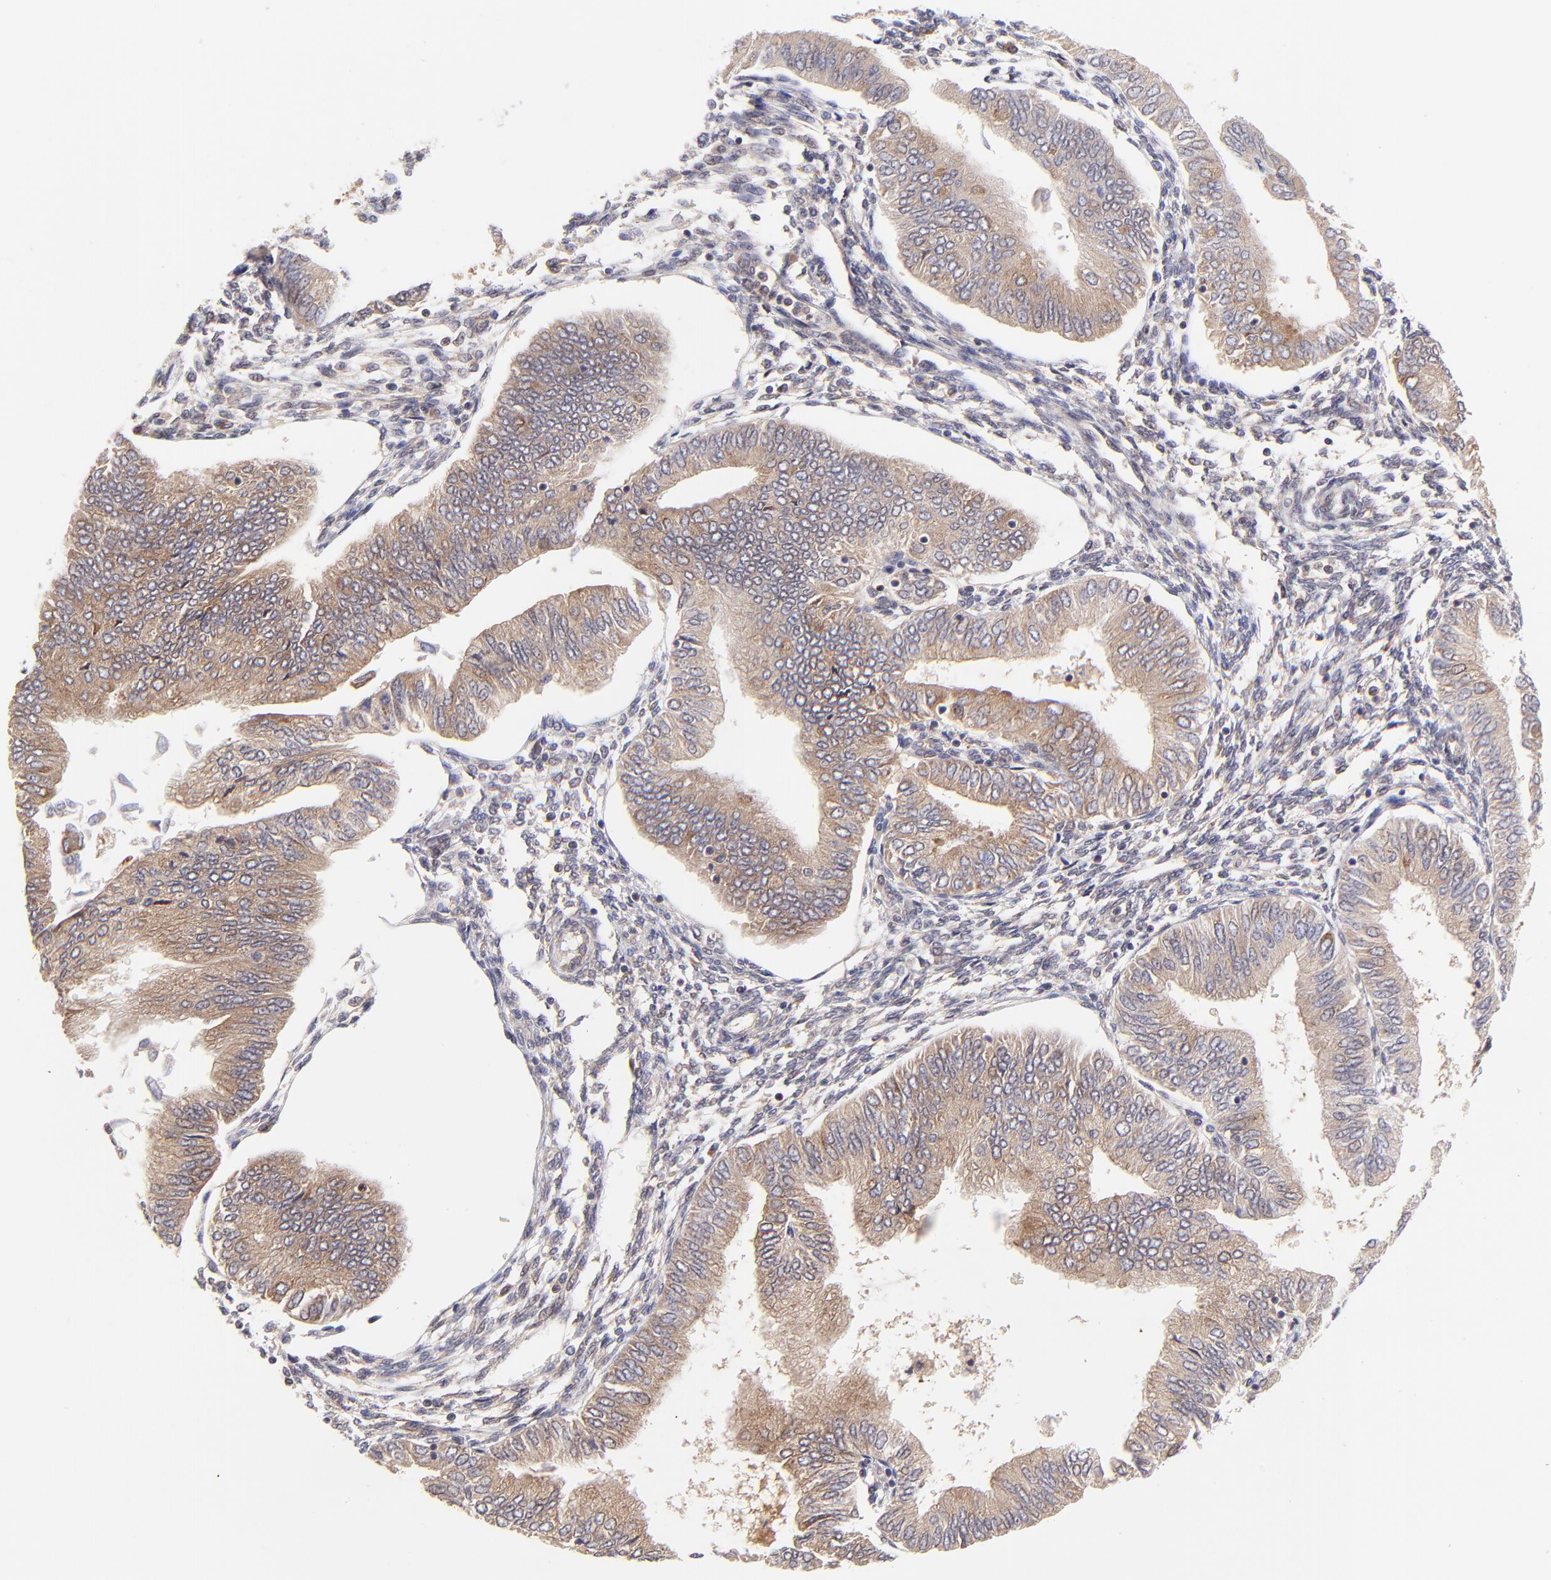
{"staining": {"intensity": "moderate", "quantity": ">75%", "location": "cytoplasmic/membranous"}, "tissue": "endometrial cancer", "cell_type": "Tumor cells", "image_type": "cancer", "snomed": [{"axis": "morphology", "description": "Adenocarcinoma, NOS"}, {"axis": "topography", "description": "Endometrium"}], "caption": "A high-resolution photomicrograph shows IHC staining of adenocarcinoma (endometrial), which reveals moderate cytoplasmic/membranous positivity in approximately >75% of tumor cells. The staining was performed using DAB (3,3'-diaminobenzidine) to visualize the protein expression in brown, while the nuclei were stained in blue with hematoxylin (Magnification: 20x).", "gene": "TNRC6B", "patient": {"sex": "female", "age": 51}}